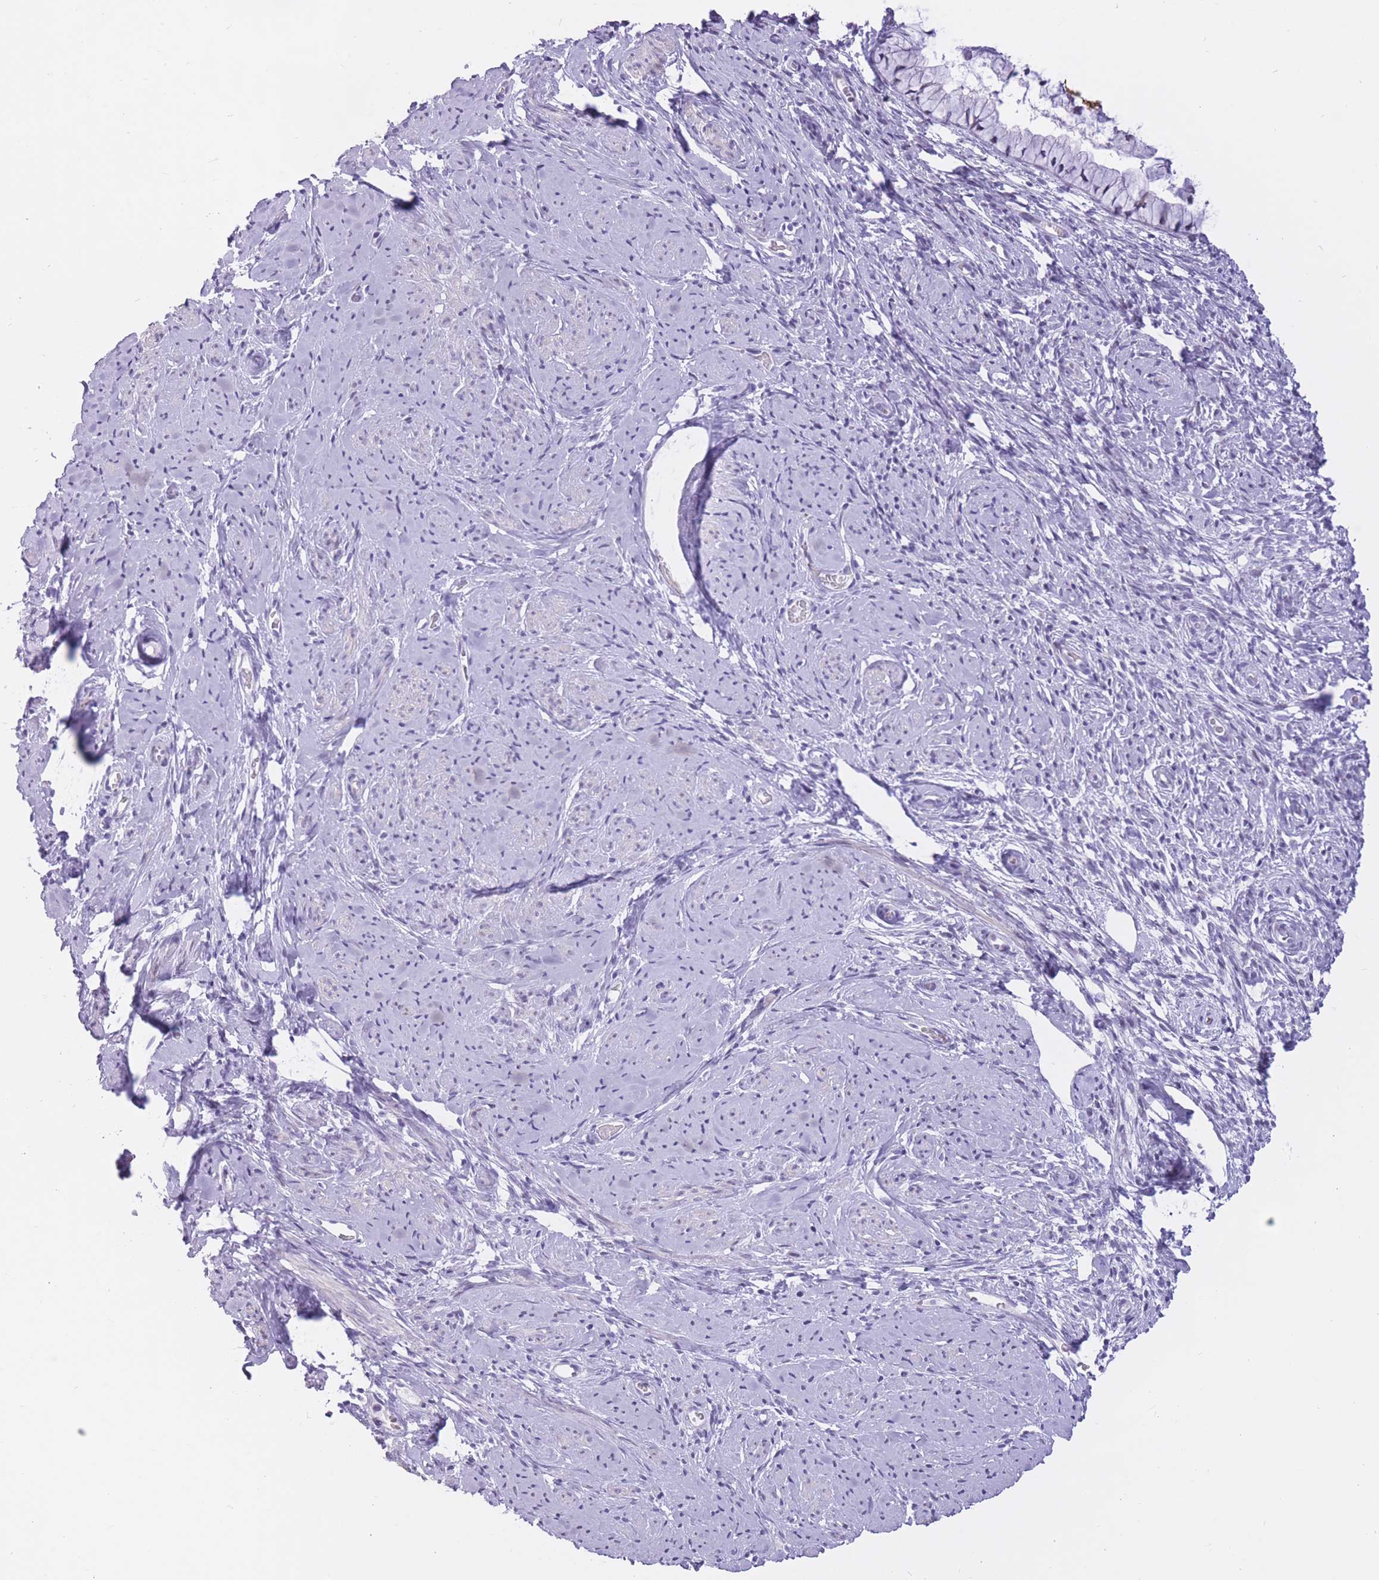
{"staining": {"intensity": "weak", "quantity": "25%-75%", "location": "nuclear"}, "tissue": "cervix", "cell_type": "Glandular cells", "image_type": "normal", "snomed": [{"axis": "morphology", "description": "Normal tissue, NOS"}, {"axis": "topography", "description": "Cervix"}], "caption": "High-magnification brightfield microscopy of unremarkable cervix stained with DAB (3,3'-diaminobenzidine) (brown) and counterstained with hematoxylin (blue). glandular cells exhibit weak nuclear positivity is present in about25%-75% of cells. (DAB = brown stain, brightfield microscopy at high magnification).", "gene": "WDR70", "patient": {"sex": "female", "age": 76}}